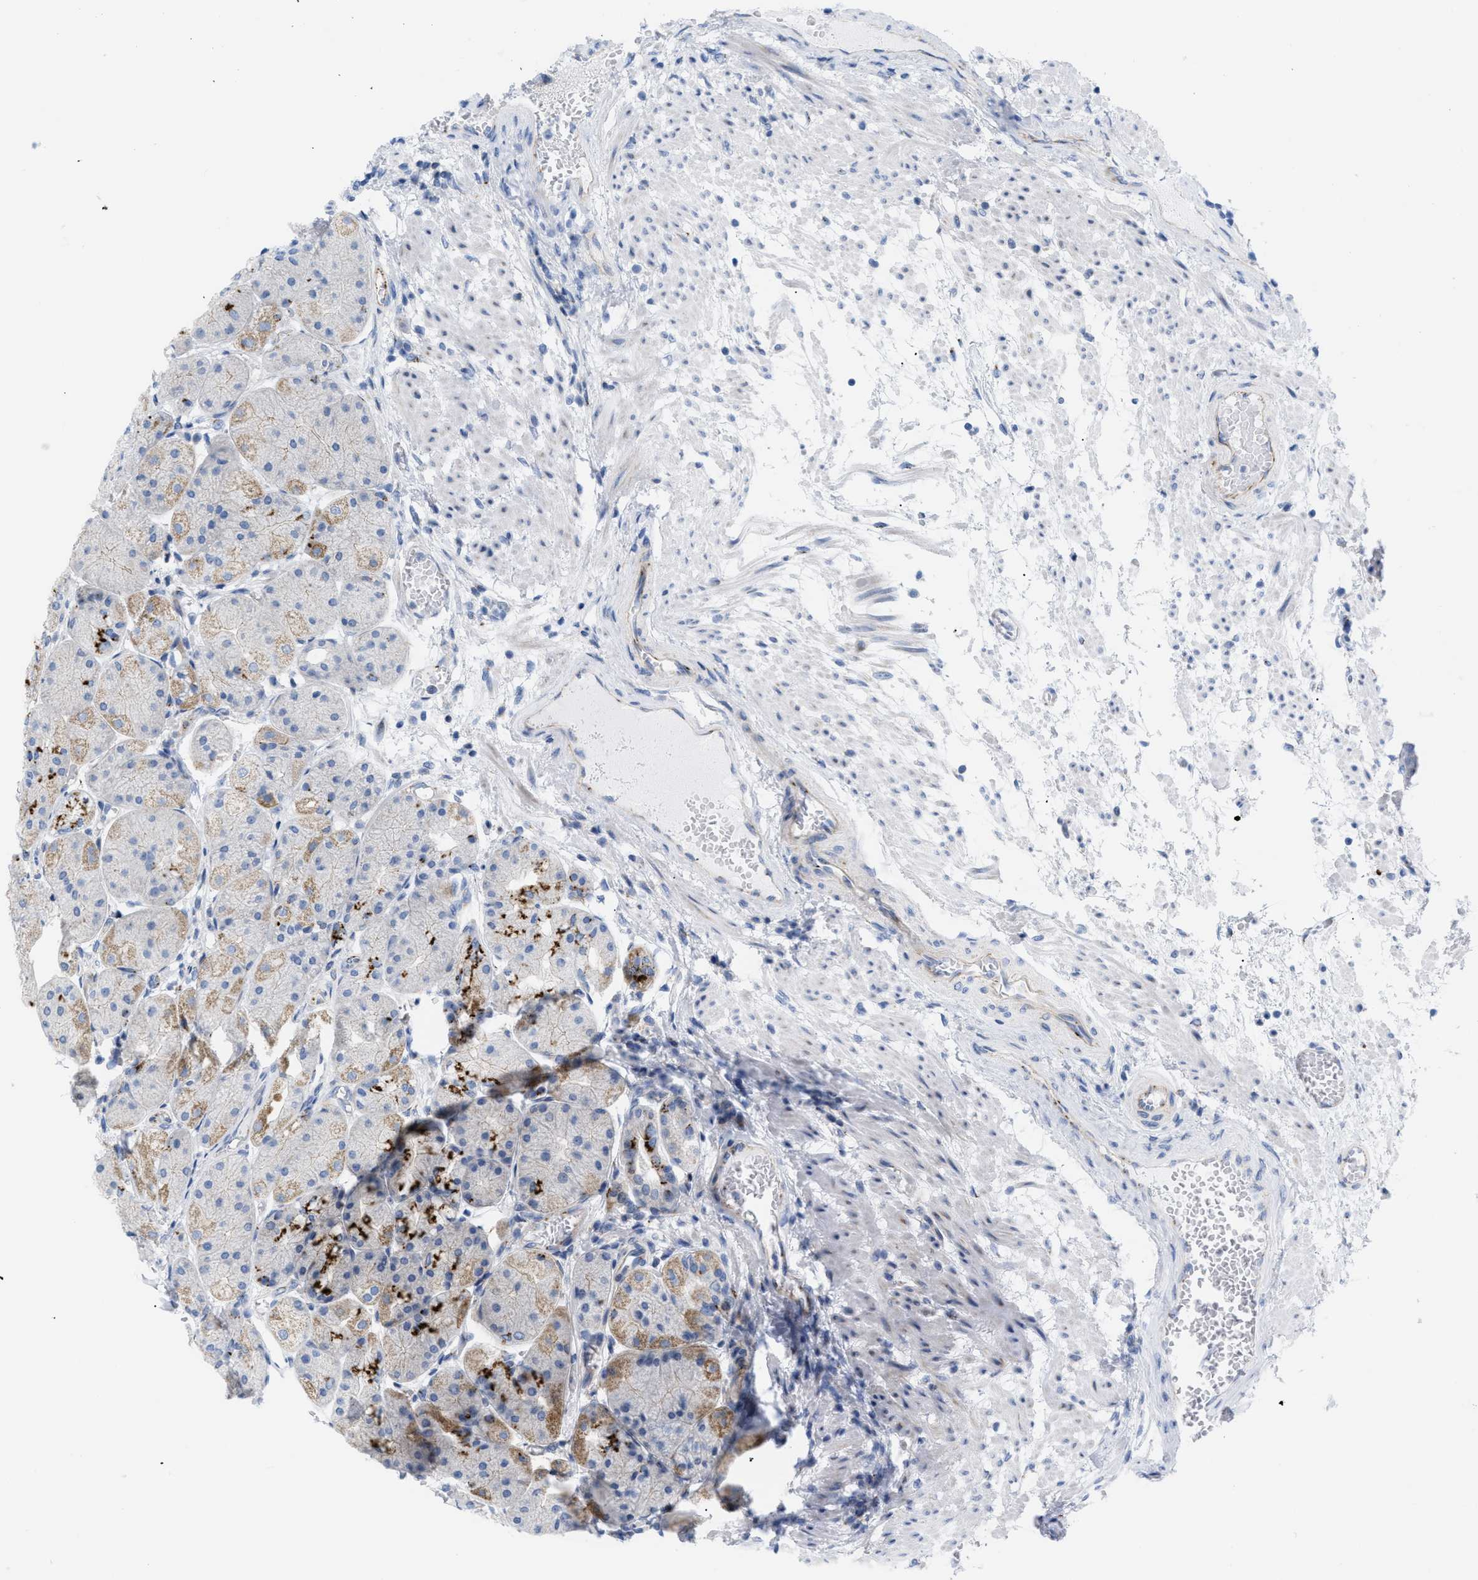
{"staining": {"intensity": "strong", "quantity": "25%-75%", "location": "cytoplasmic/membranous"}, "tissue": "stomach", "cell_type": "Glandular cells", "image_type": "normal", "snomed": [{"axis": "morphology", "description": "Normal tissue, NOS"}, {"axis": "topography", "description": "Stomach, upper"}], "caption": "Stomach stained with immunohistochemistry (IHC) shows strong cytoplasmic/membranous expression in about 25%-75% of glandular cells.", "gene": "TMEM17", "patient": {"sex": "male", "age": 72}}